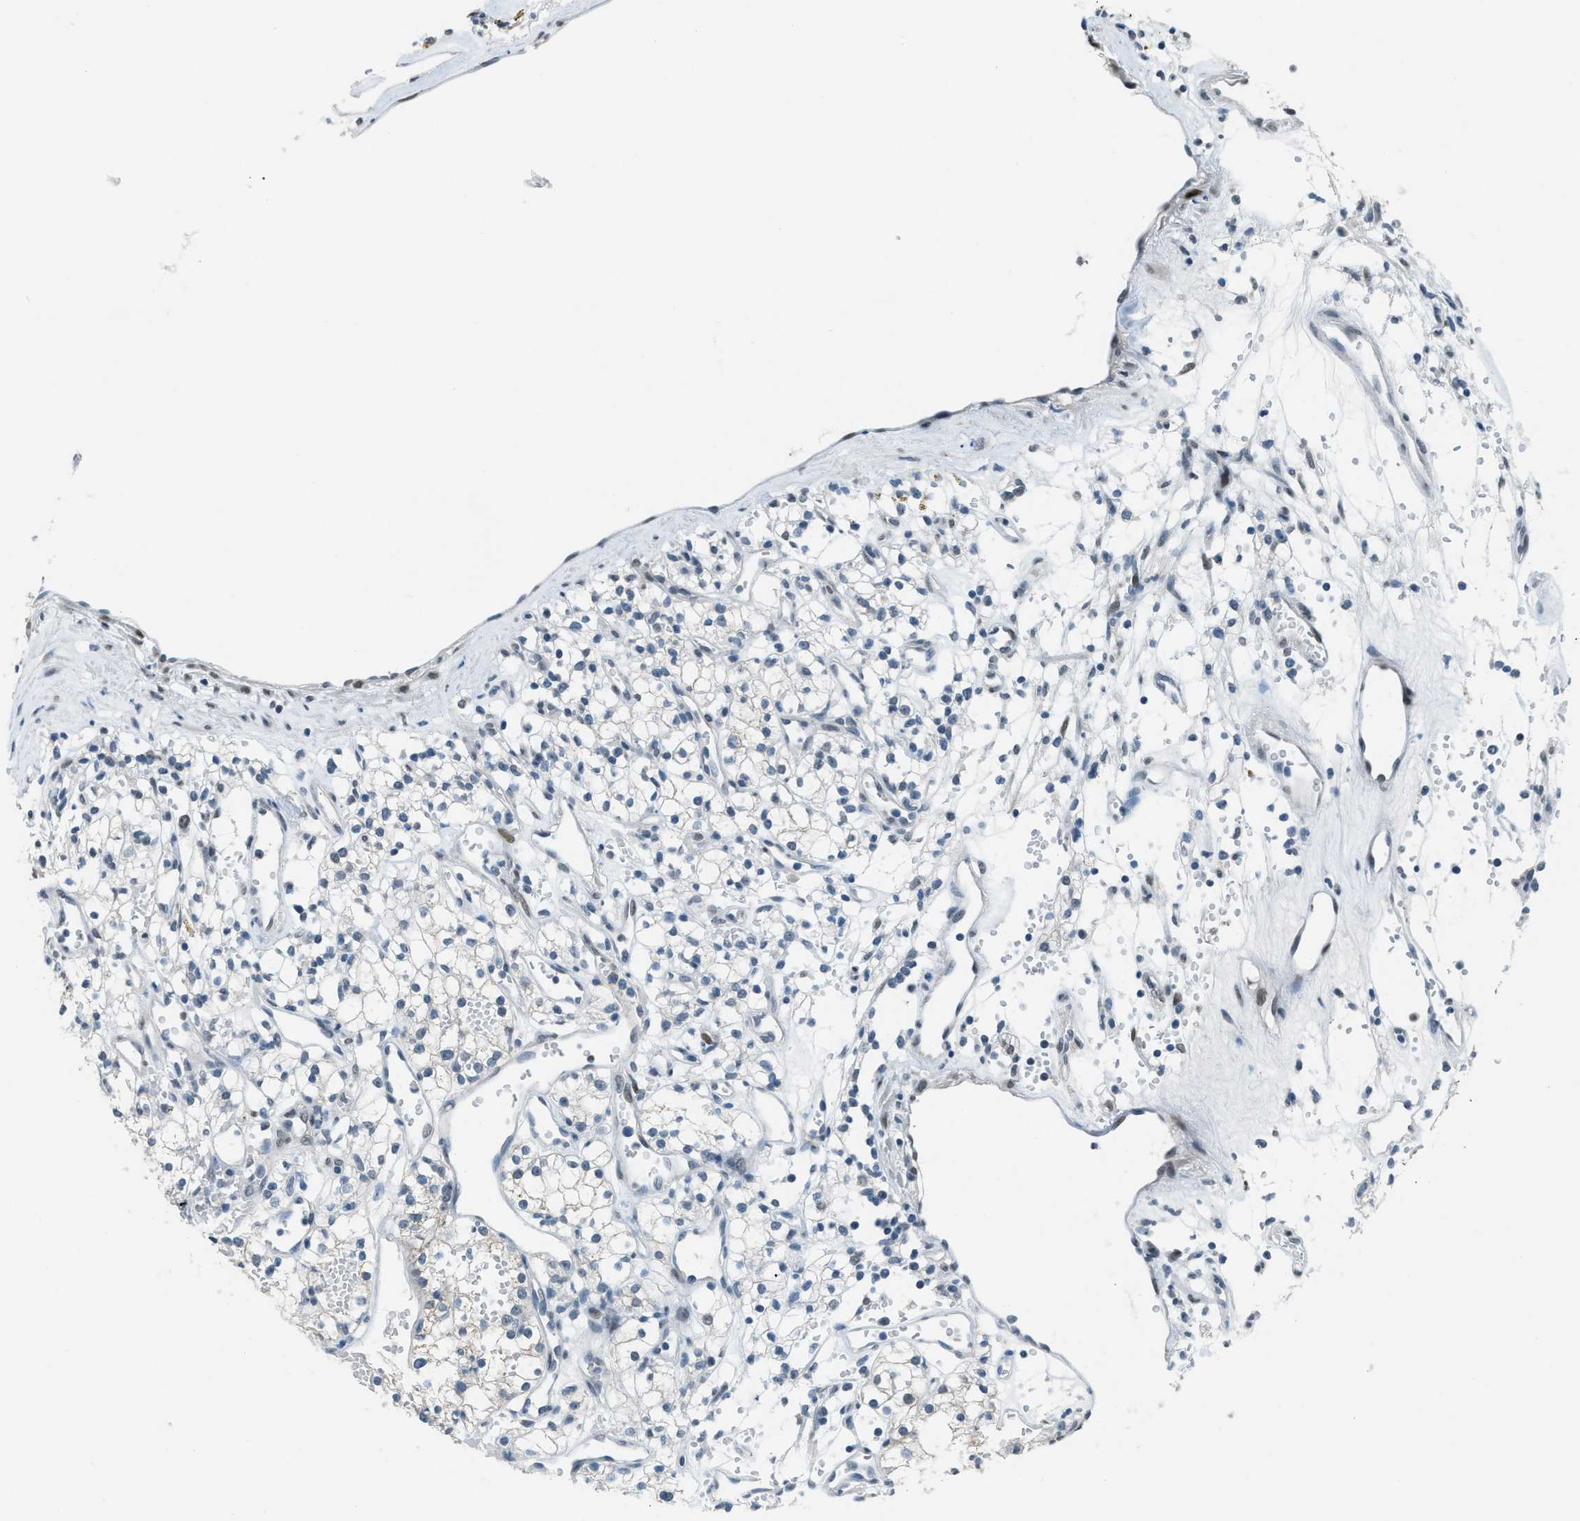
{"staining": {"intensity": "negative", "quantity": "none", "location": "none"}, "tissue": "renal cancer", "cell_type": "Tumor cells", "image_type": "cancer", "snomed": [{"axis": "morphology", "description": "Adenocarcinoma, NOS"}, {"axis": "topography", "description": "Kidney"}], "caption": "High magnification brightfield microscopy of renal cancer (adenocarcinoma) stained with DAB (brown) and counterstained with hematoxylin (blue): tumor cells show no significant positivity.", "gene": "TTC13", "patient": {"sex": "male", "age": 59}}